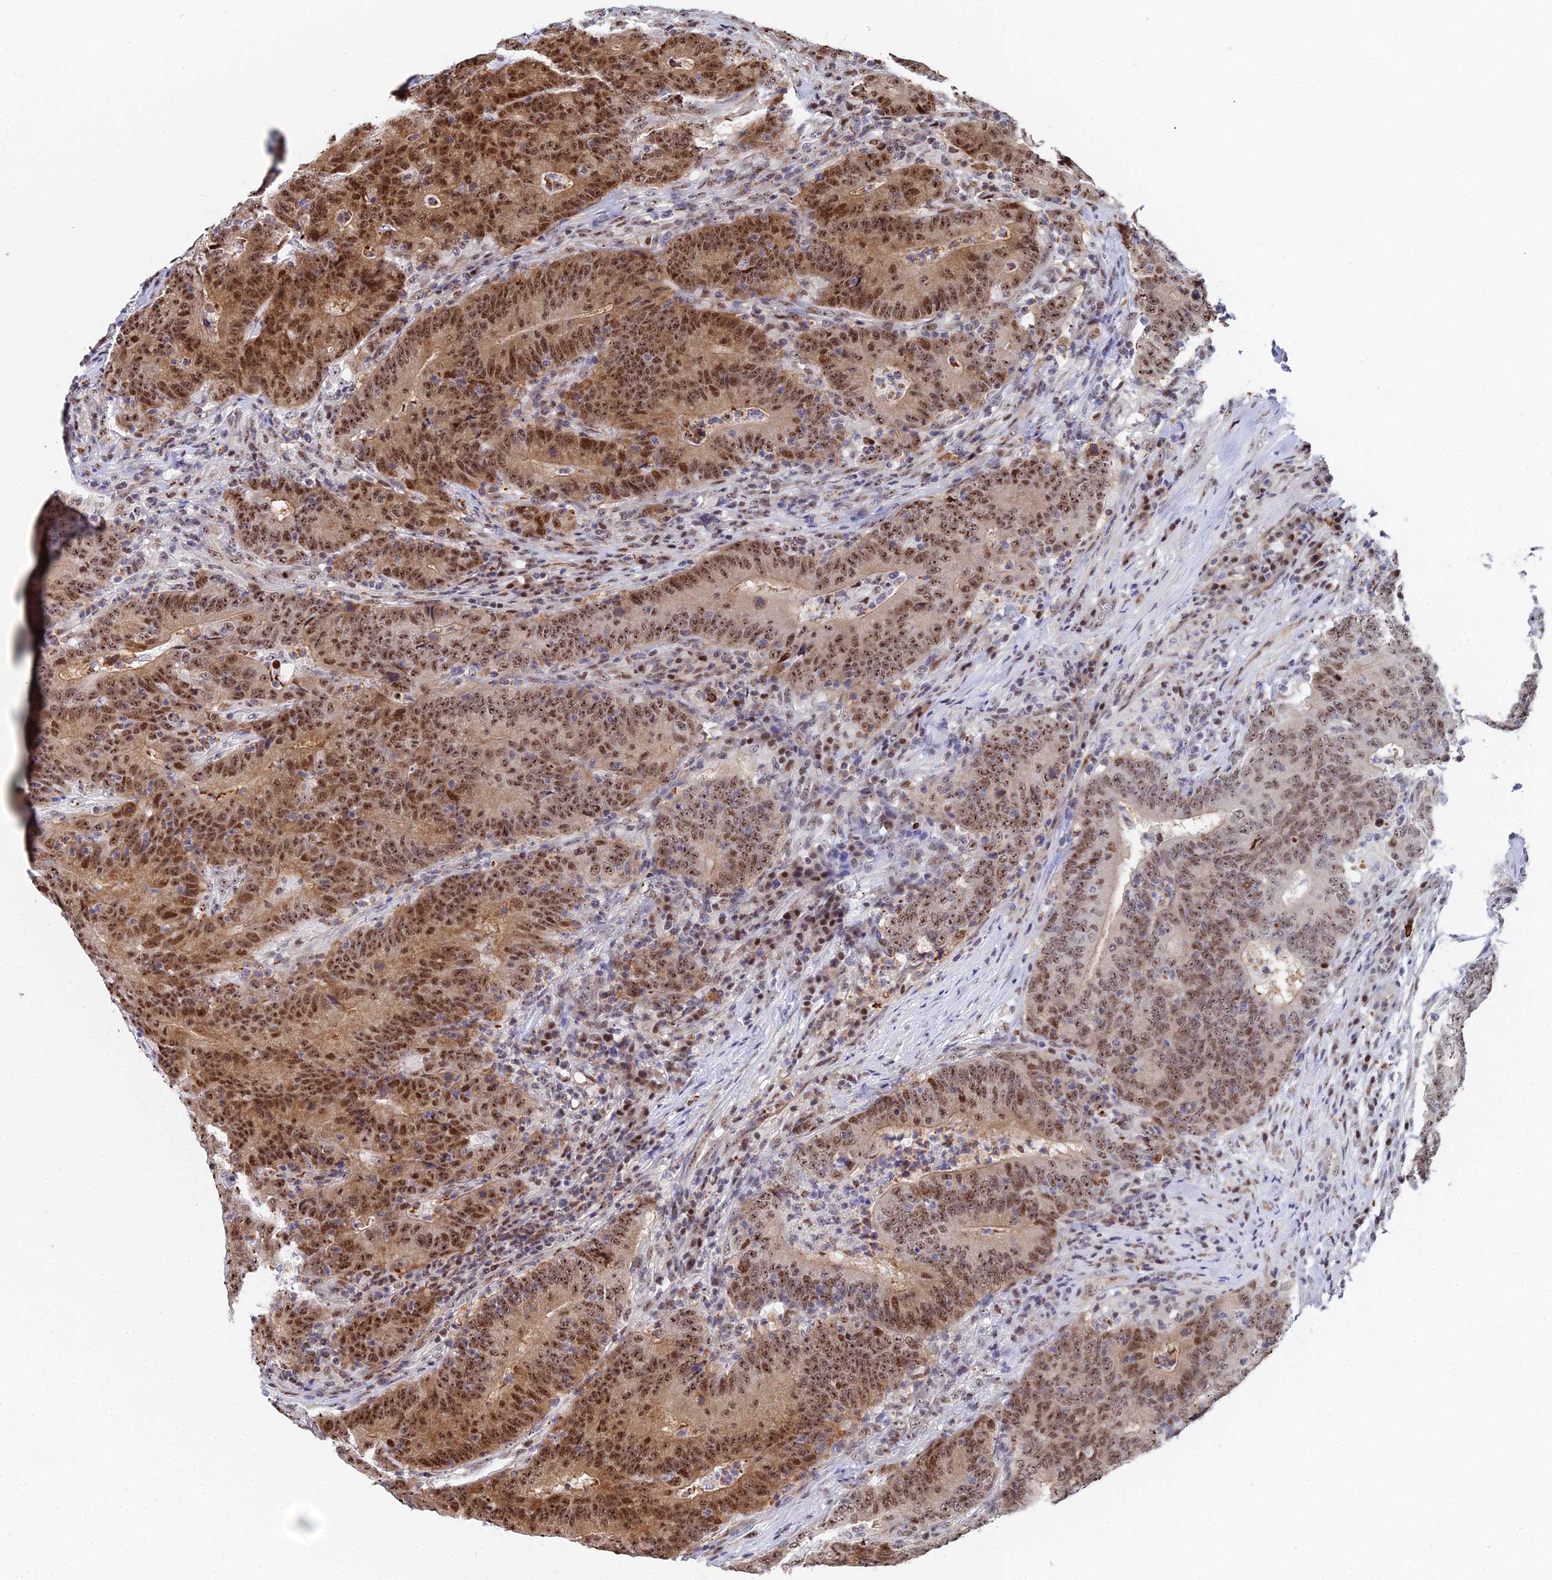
{"staining": {"intensity": "moderate", "quantity": ">75%", "location": "cytoplasmic/membranous,nuclear"}, "tissue": "colorectal cancer", "cell_type": "Tumor cells", "image_type": "cancer", "snomed": [{"axis": "morphology", "description": "Normal tissue, NOS"}, {"axis": "morphology", "description": "Adenocarcinoma, NOS"}, {"axis": "topography", "description": "Colon"}], "caption": "Immunohistochemical staining of colorectal cancer shows moderate cytoplasmic/membranous and nuclear protein staining in approximately >75% of tumor cells.", "gene": "TIFA", "patient": {"sex": "female", "age": 75}}